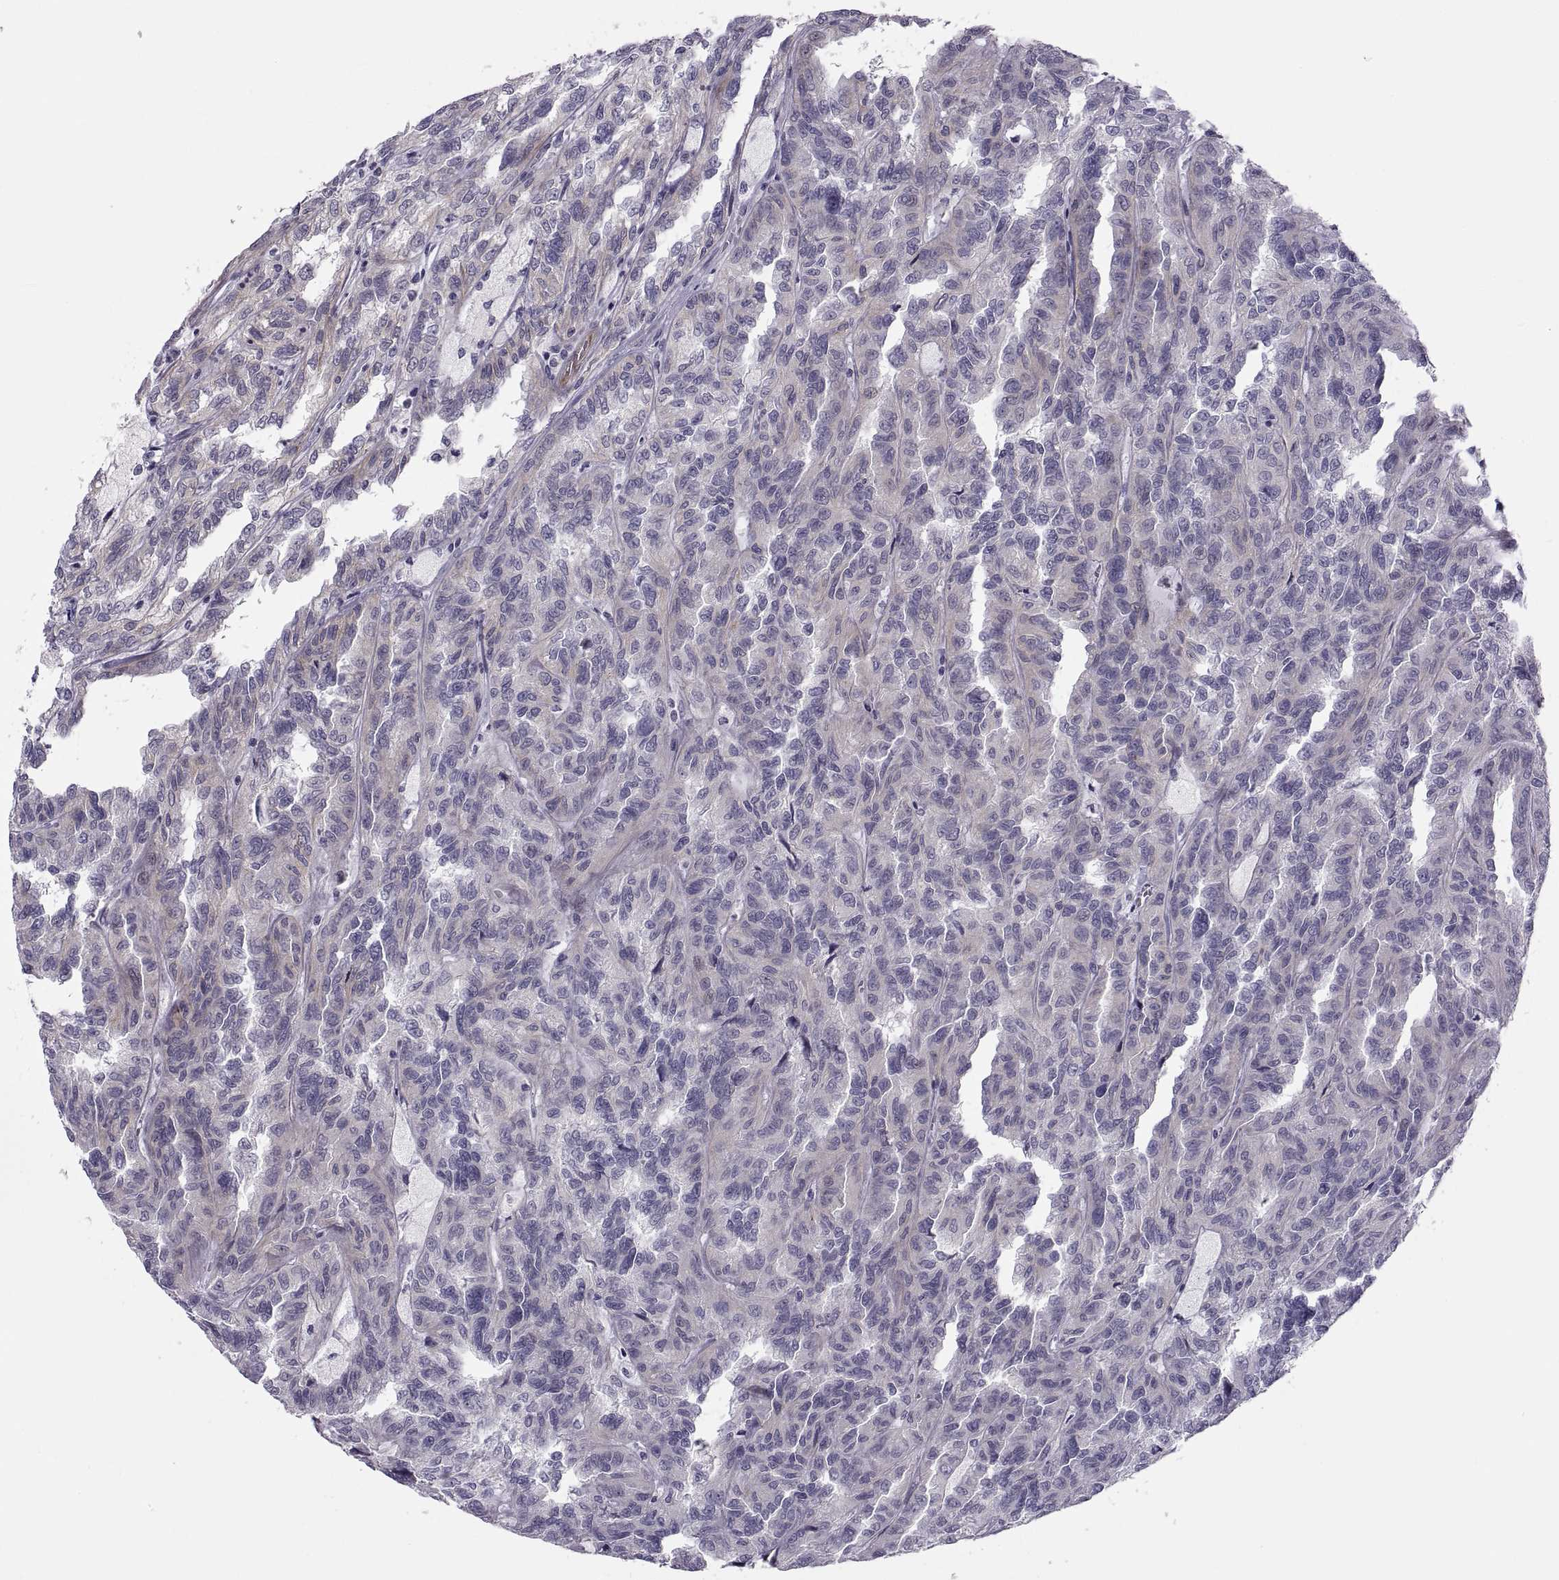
{"staining": {"intensity": "negative", "quantity": "none", "location": "none"}, "tissue": "renal cancer", "cell_type": "Tumor cells", "image_type": "cancer", "snomed": [{"axis": "morphology", "description": "Adenocarcinoma, NOS"}, {"axis": "topography", "description": "Kidney"}], "caption": "The immunohistochemistry image has no significant expression in tumor cells of renal adenocarcinoma tissue.", "gene": "TMEM158", "patient": {"sex": "male", "age": 79}}